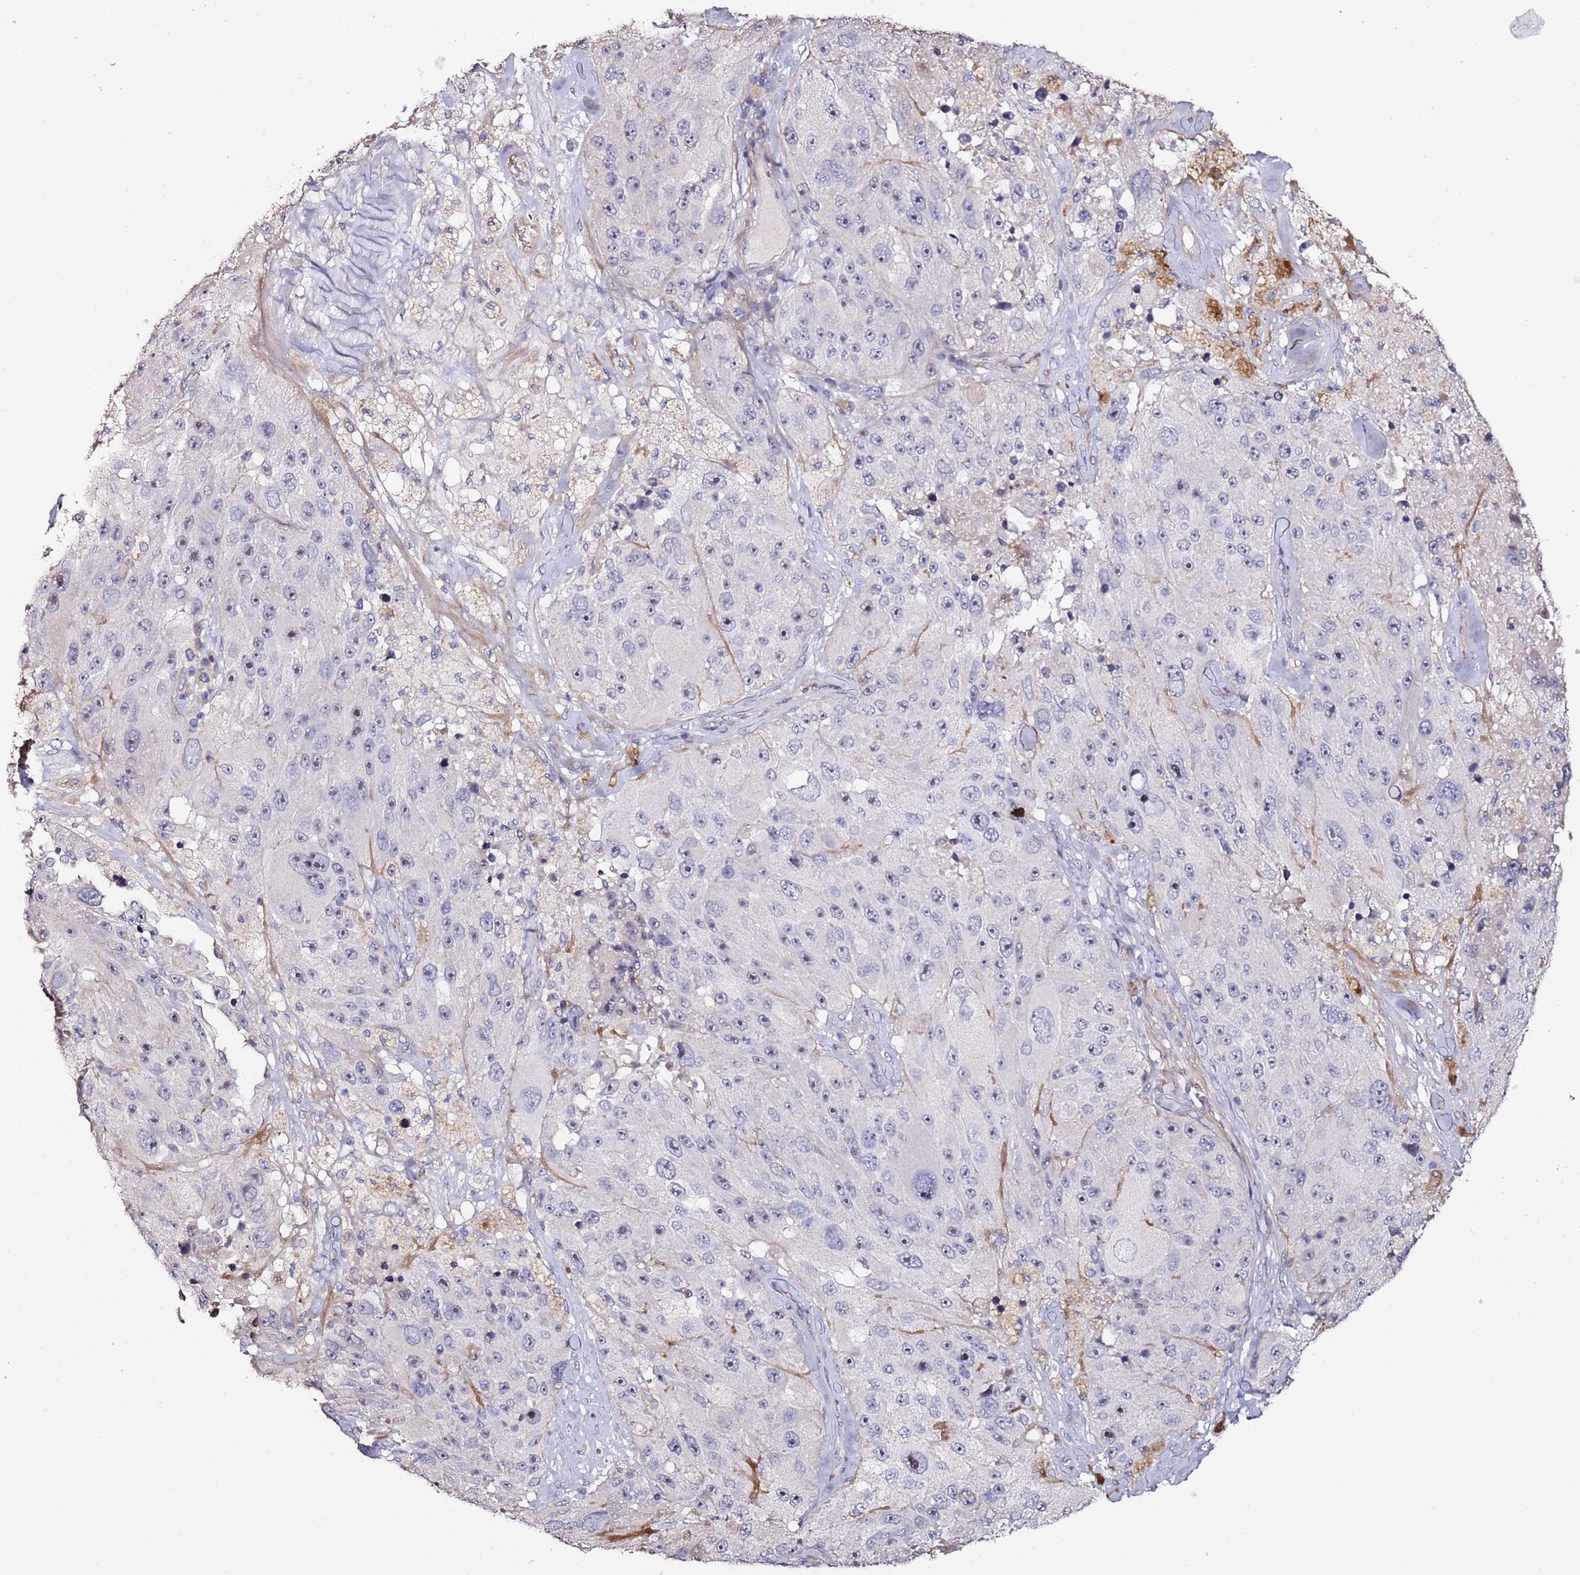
{"staining": {"intensity": "negative", "quantity": "none", "location": "none"}, "tissue": "melanoma", "cell_type": "Tumor cells", "image_type": "cancer", "snomed": [{"axis": "morphology", "description": "Malignant melanoma, Metastatic site"}, {"axis": "topography", "description": "Lymph node"}], "caption": "This is an IHC image of human malignant melanoma (metastatic site). There is no staining in tumor cells.", "gene": "C3orf80", "patient": {"sex": "male", "age": 62}}